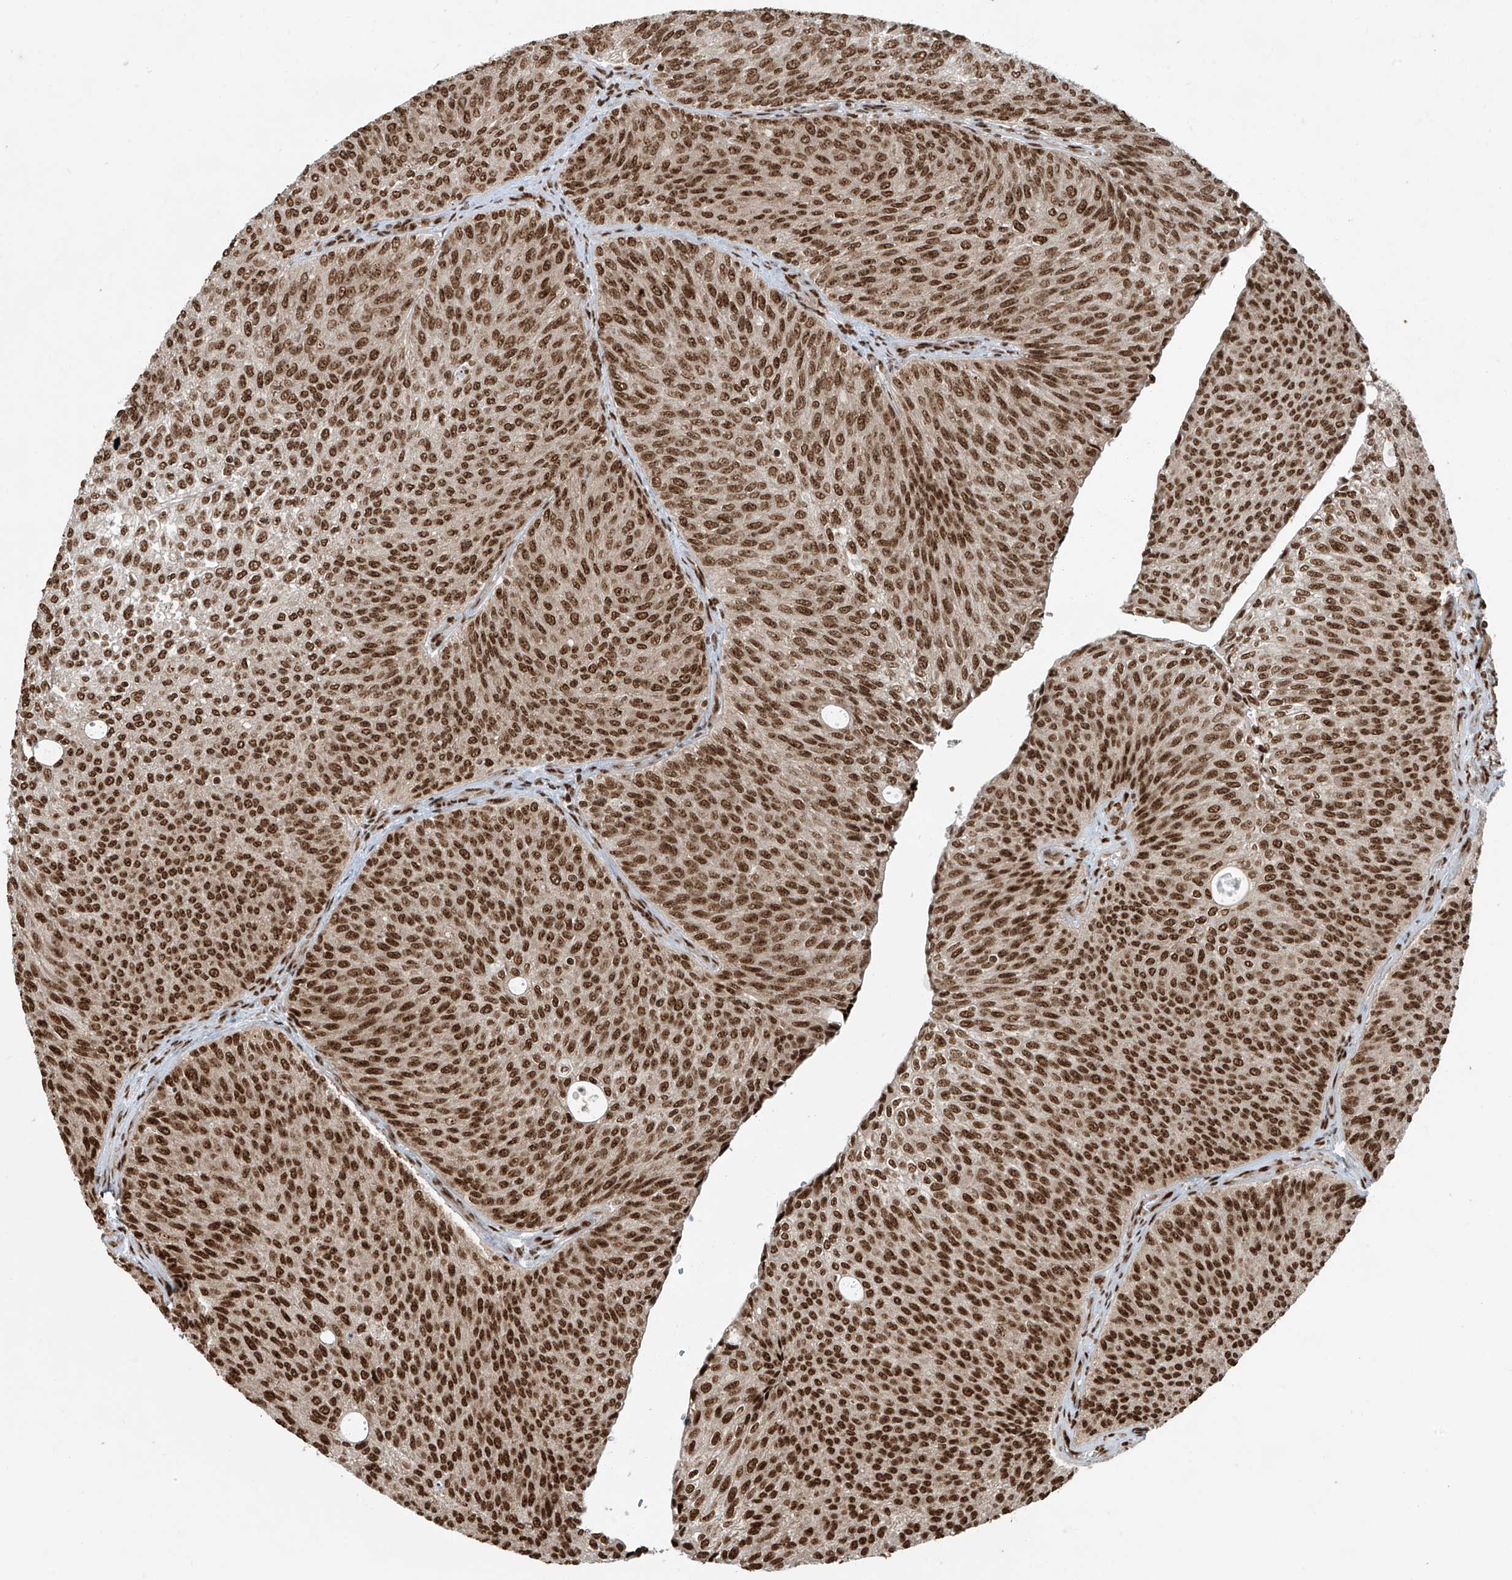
{"staining": {"intensity": "strong", "quantity": ">75%", "location": "nuclear"}, "tissue": "urothelial cancer", "cell_type": "Tumor cells", "image_type": "cancer", "snomed": [{"axis": "morphology", "description": "Urothelial carcinoma, Low grade"}, {"axis": "topography", "description": "Urinary bladder"}], "caption": "Urothelial cancer was stained to show a protein in brown. There is high levels of strong nuclear expression in approximately >75% of tumor cells.", "gene": "FAM193B", "patient": {"sex": "female", "age": 79}}